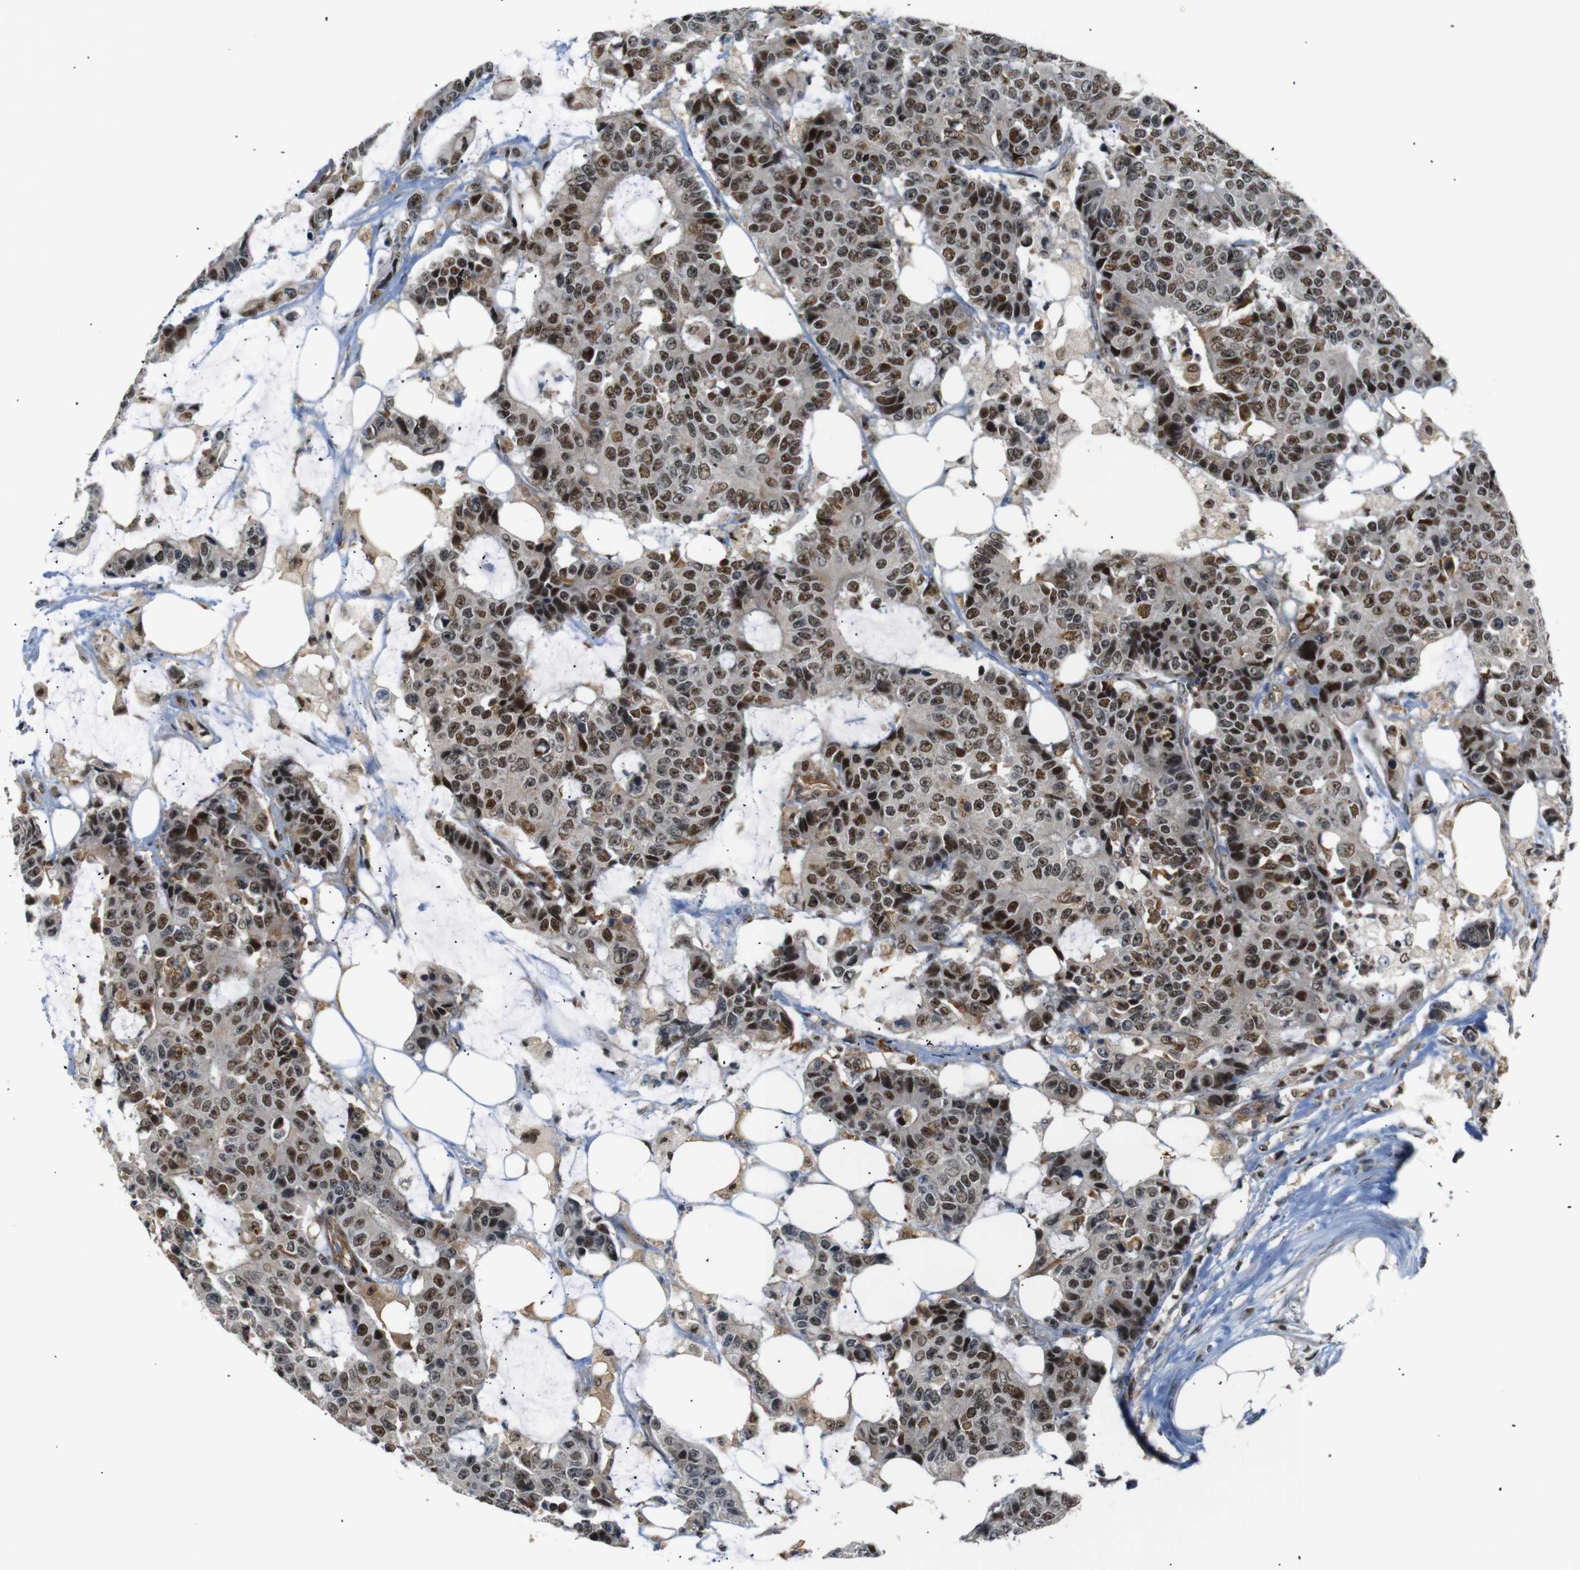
{"staining": {"intensity": "moderate", "quantity": ">75%", "location": "nuclear"}, "tissue": "colorectal cancer", "cell_type": "Tumor cells", "image_type": "cancer", "snomed": [{"axis": "morphology", "description": "Adenocarcinoma, NOS"}, {"axis": "topography", "description": "Colon"}], "caption": "Protein expression analysis of human colorectal adenocarcinoma reveals moderate nuclear expression in about >75% of tumor cells.", "gene": "PARN", "patient": {"sex": "female", "age": 86}}